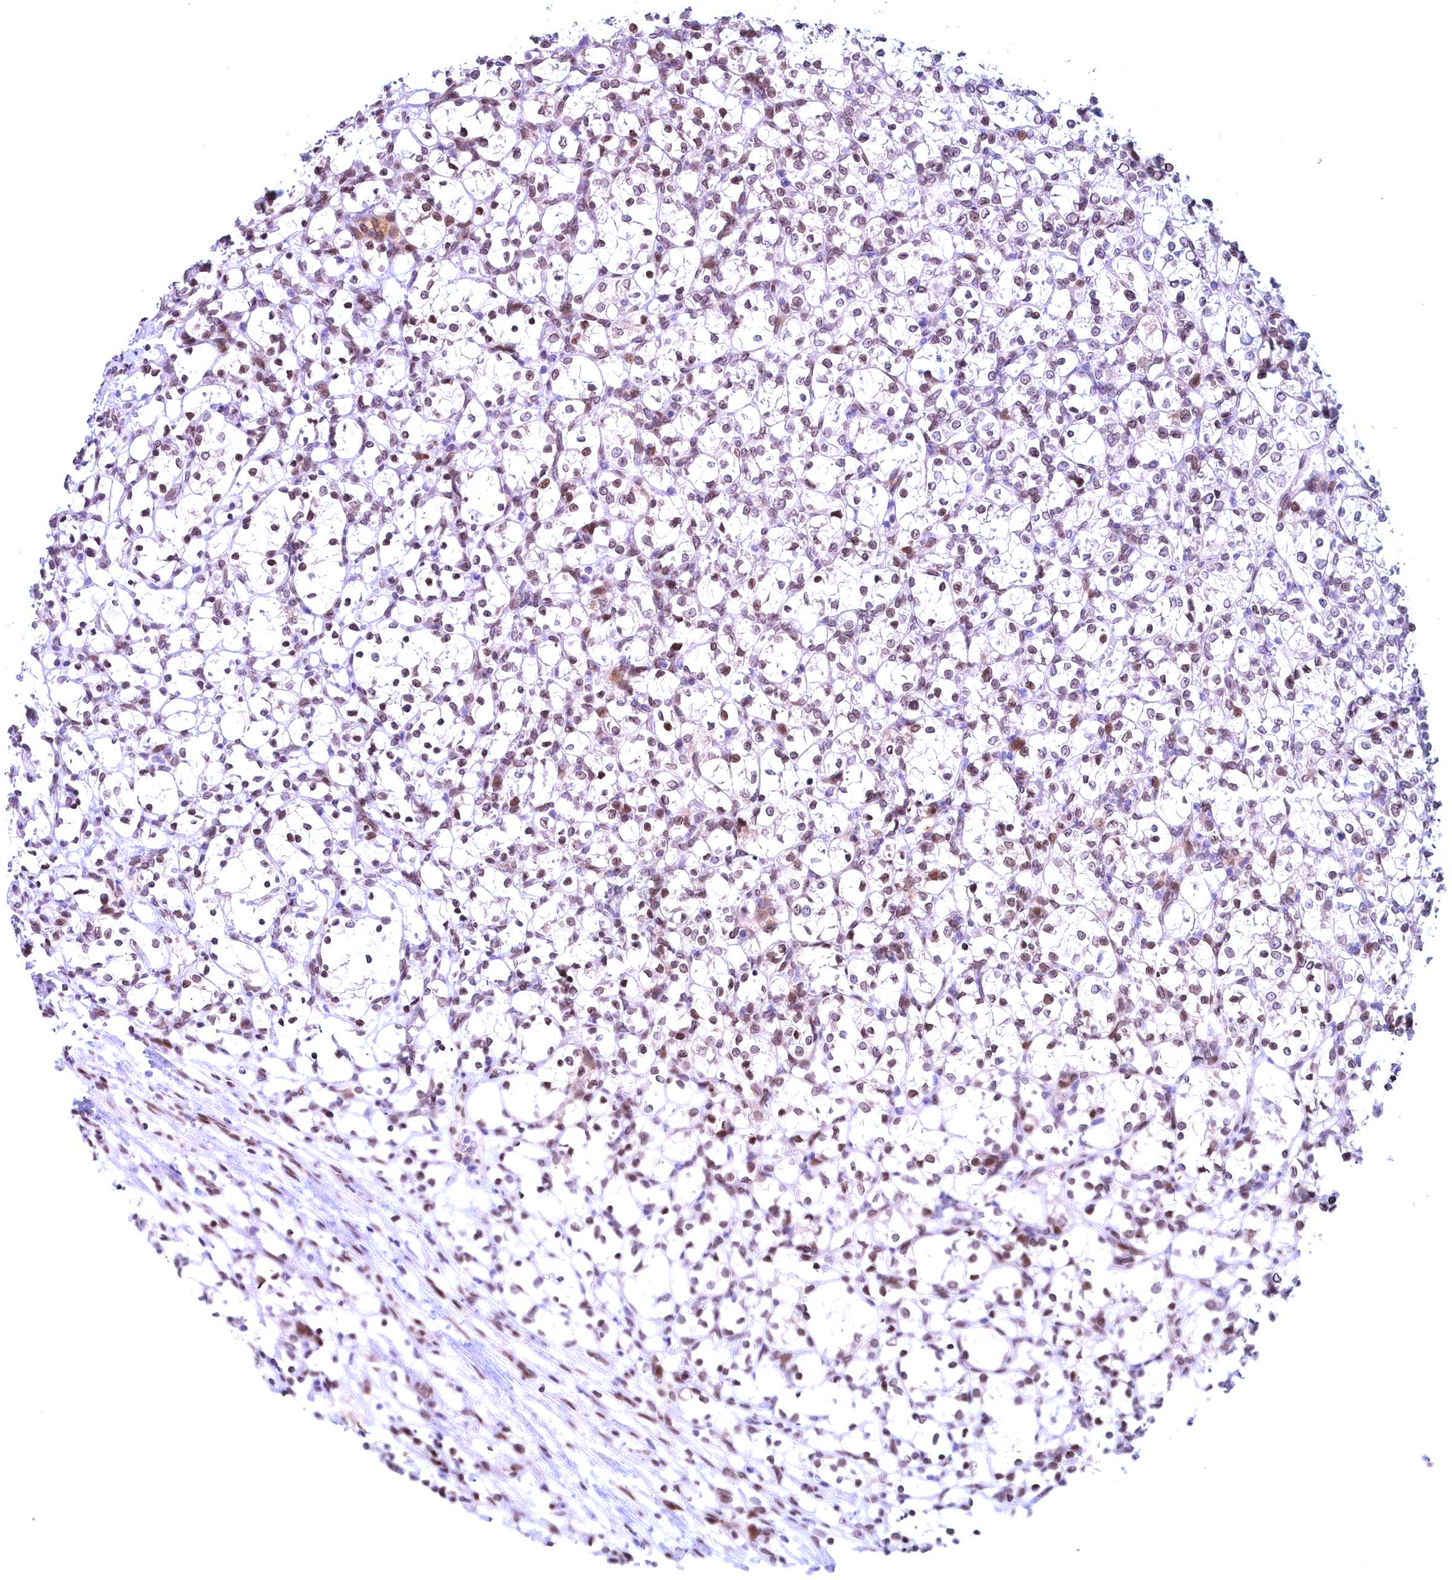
{"staining": {"intensity": "weak", "quantity": "25%-75%", "location": "nuclear"}, "tissue": "renal cancer", "cell_type": "Tumor cells", "image_type": "cancer", "snomed": [{"axis": "morphology", "description": "Adenocarcinoma, NOS"}, {"axis": "topography", "description": "Kidney"}], "caption": "Immunohistochemistry (IHC) staining of renal adenocarcinoma, which displays low levels of weak nuclear staining in approximately 25%-75% of tumor cells indicating weak nuclear protein staining. The staining was performed using DAB (brown) for protein detection and nuclei were counterstained in hematoxylin (blue).", "gene": "GPSM1", "patient": {"sex": "female", "age": 69}}